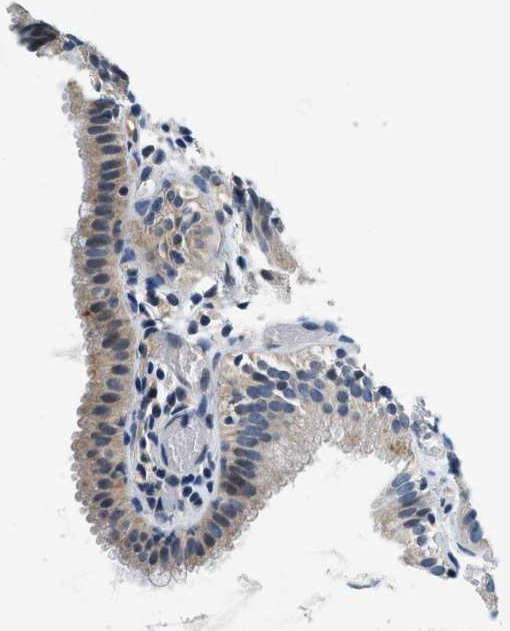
{"staining": {"intensity": "weak", "quantity": ">75%", "location": "cytoplasmic/membranous"}, "tissue": "gallbladder", "cell_type": "Glandular cells", "image_type": "normal", "snomed": [{"axis": "morphology", "description": "Normal tissue, NOS"}, {"axis": "topography", "description": "Gallbladder"}], "caption": "Protein staining shows weak cytoplasmic/membranous staining in approximately >75% of glandular cells in benign gallbladder.", "gene": "YAE1", "patient": {"sex": "female", "age": 26}}